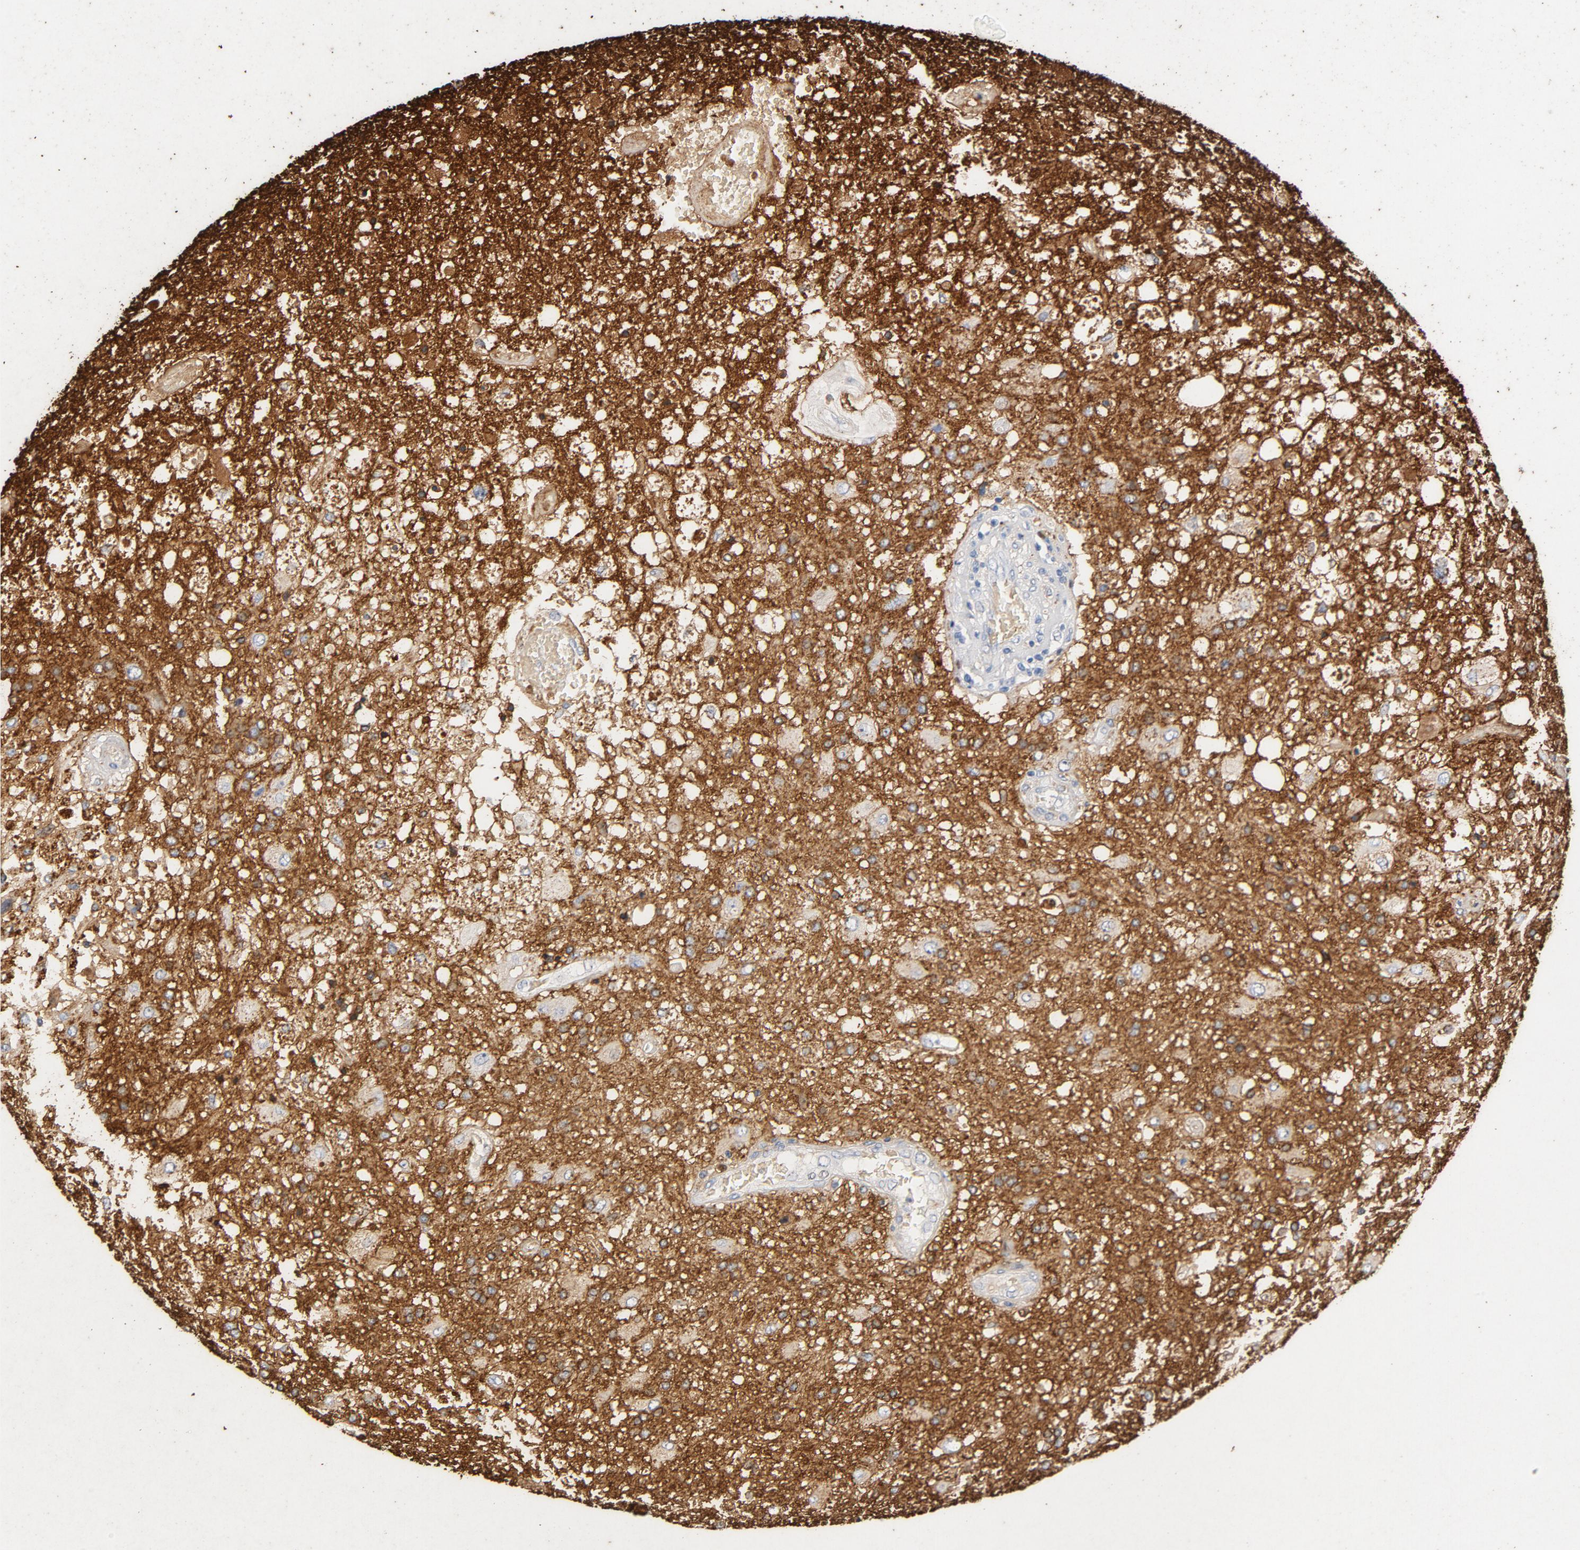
{"staining": {"intensity": "moderate", "quantity": ">75%", "location": "cytoplasmic/membranous"}, "tissue": "glioma", "cell_type": "Tumor cells", "image_type": "cancer", "snomed": [{"axis": "morphology", "description": "Glioma, malignant, High grade"}, {"axis": "topography", "description": "Cerebral cortex"}], "caption": "Glioma stained with DAB (3,3'-diaminobenzidine) IHC reveals medium levels of moderate cytoplasmic/membranous expression in approximately >75% of tumor cells.", "gene": "PTPRB", "patient": {"sex": "male", "age": 79}}